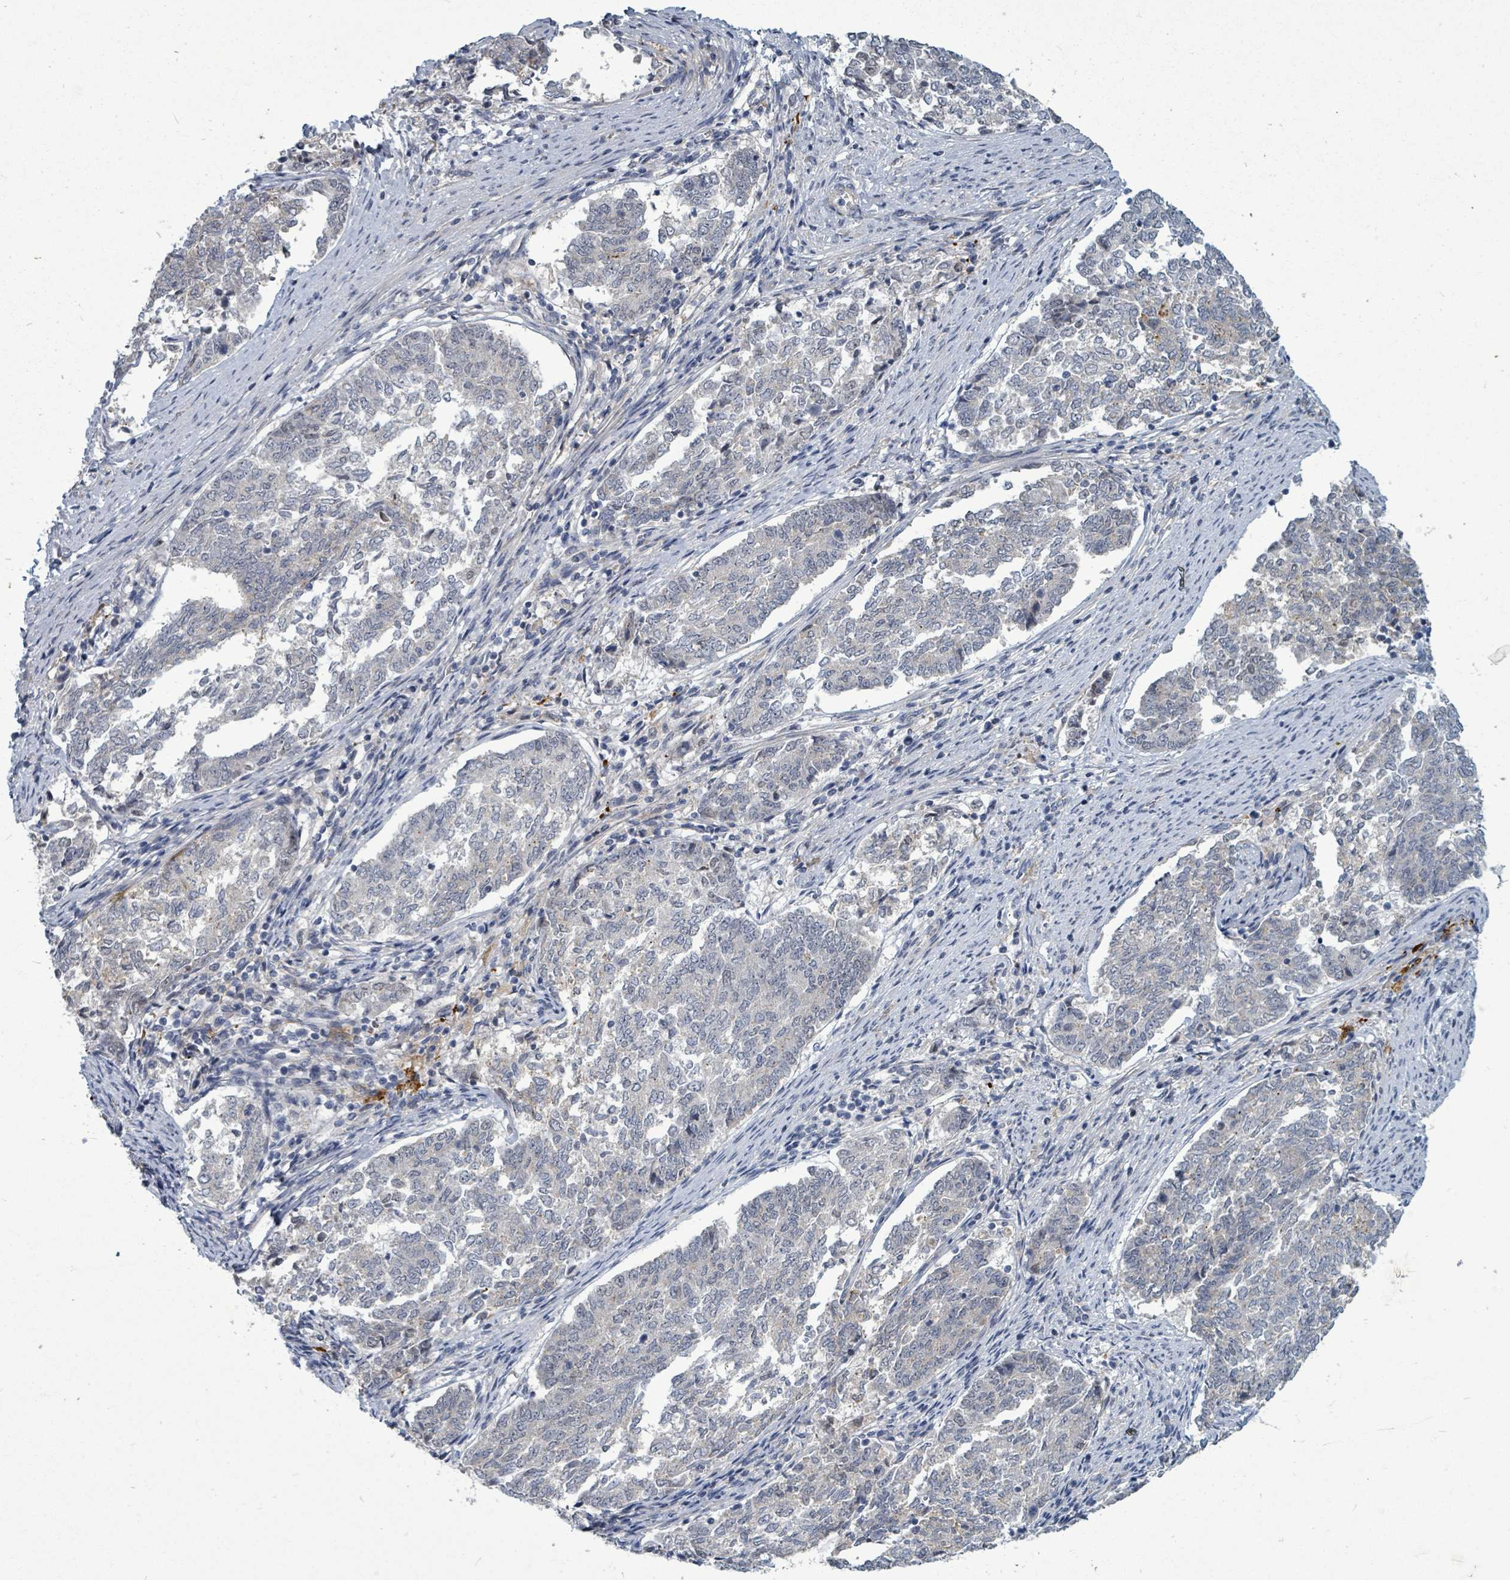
{"staining": {"intensity": "negative", "quantity": "none", "location": "none"}, "tissue": "endometrial cancer", "cell_type": "Tumor cells", "image_type": "cancer", "snomed": [{"axis": "morphology", "description": "Adenocarcinoma, NOS"}, {"axis": "topography", "description": "Endometrium"}], "caption": "Histopathology image shows no significant protein staining in tumor cells of endometrial cancer (adenocarcinoma). (Stains: DAB immunohistochemistry with hematoxylin counter stain, Microscopy: brightfield microscopy at high magnification).", "gene": "TRDMT1", "patient": {"sex": "female", "age": 80}}